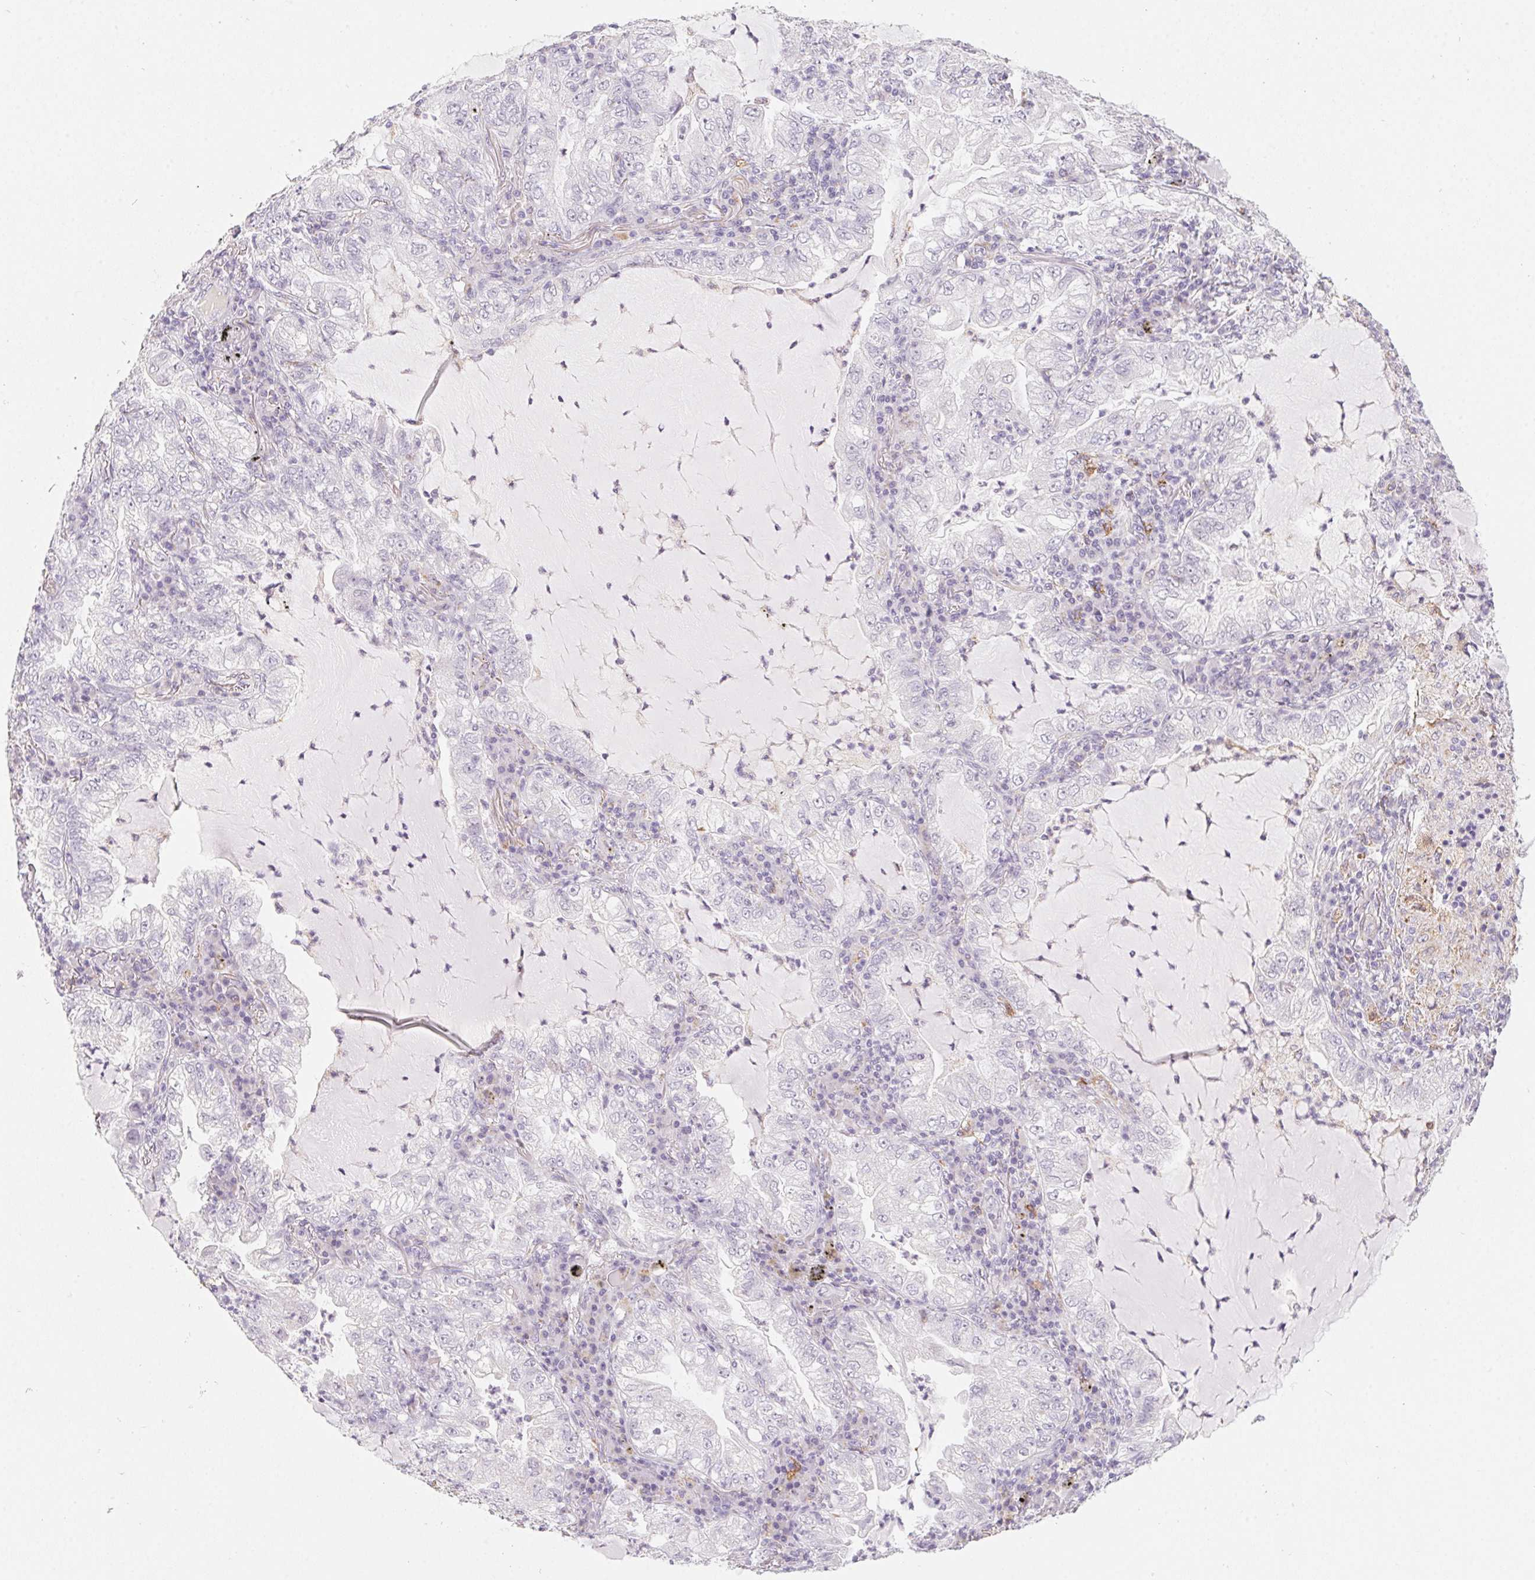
{"staining": {"intensity": "negative", "quantity": "none", "location": "none"}, "tissue": "lung cancer", "cell_type": "Tumor cells", "image_type": "cancer", "snomed": [{"axis": "morphology", "description": "Adenocarcinoma, NOS"}, {"axis": "topography", "description": "Lung"}], "caption": "Tumor cells show no significant expression in lung adenocarcinoma. Brightfield microscopy of immunohistochemistry stained with DAB (3,3'-diaminobenzidine) (brown) and hematoxylin (blue), captured at high magnification.", "gene": "PRPH", "patient": {"sex": "female", "age": 73}}